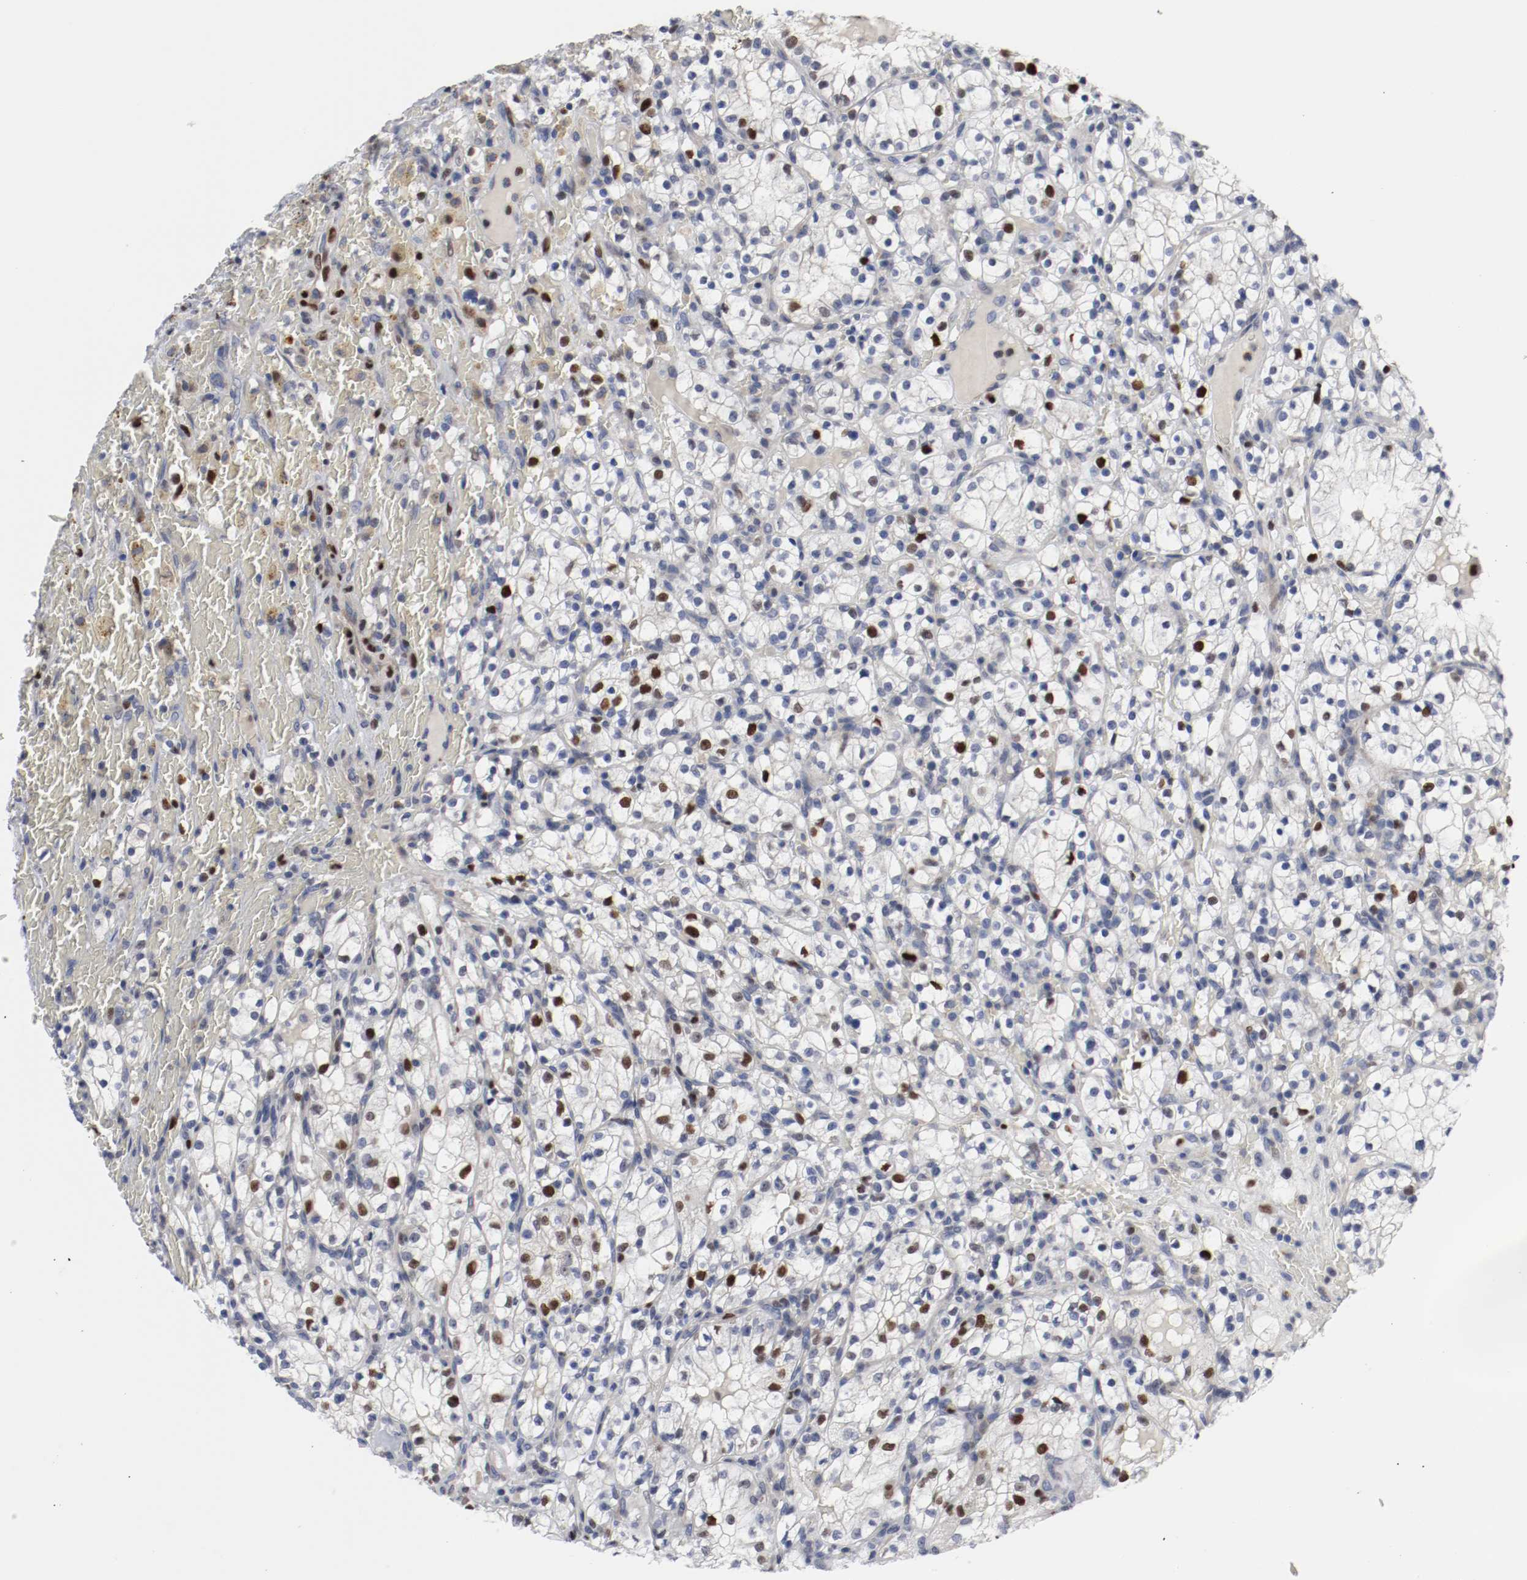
{"staining": {"intensity": "strong", "quantity": "<25%", "location": "nuclear"}, "tissue": "renal cancer", "cell_type": "Tumor cells", "image_type": "cancer", "snomed": [{"axis": "morphology", "description": "Normal tissue, NOS"}, {"axis": "morphology", "description": "Adenocarcinoma, NOS"}, {"axis": "topography", "description": "Kidney"}], "caption": "The immunohistochemical stain labels strong nuclear staining in tumor cells of renal adenocarcinoma tissue. The staining was performed using DAB (3,3'-diaminobenzidine) to visualize the protein expression in brown, while the nuclei were stained in blue with hematoxylin (Magnification: 20x).", "gene": "MCM6", "patient": {"sex": "female", "age": 55}}